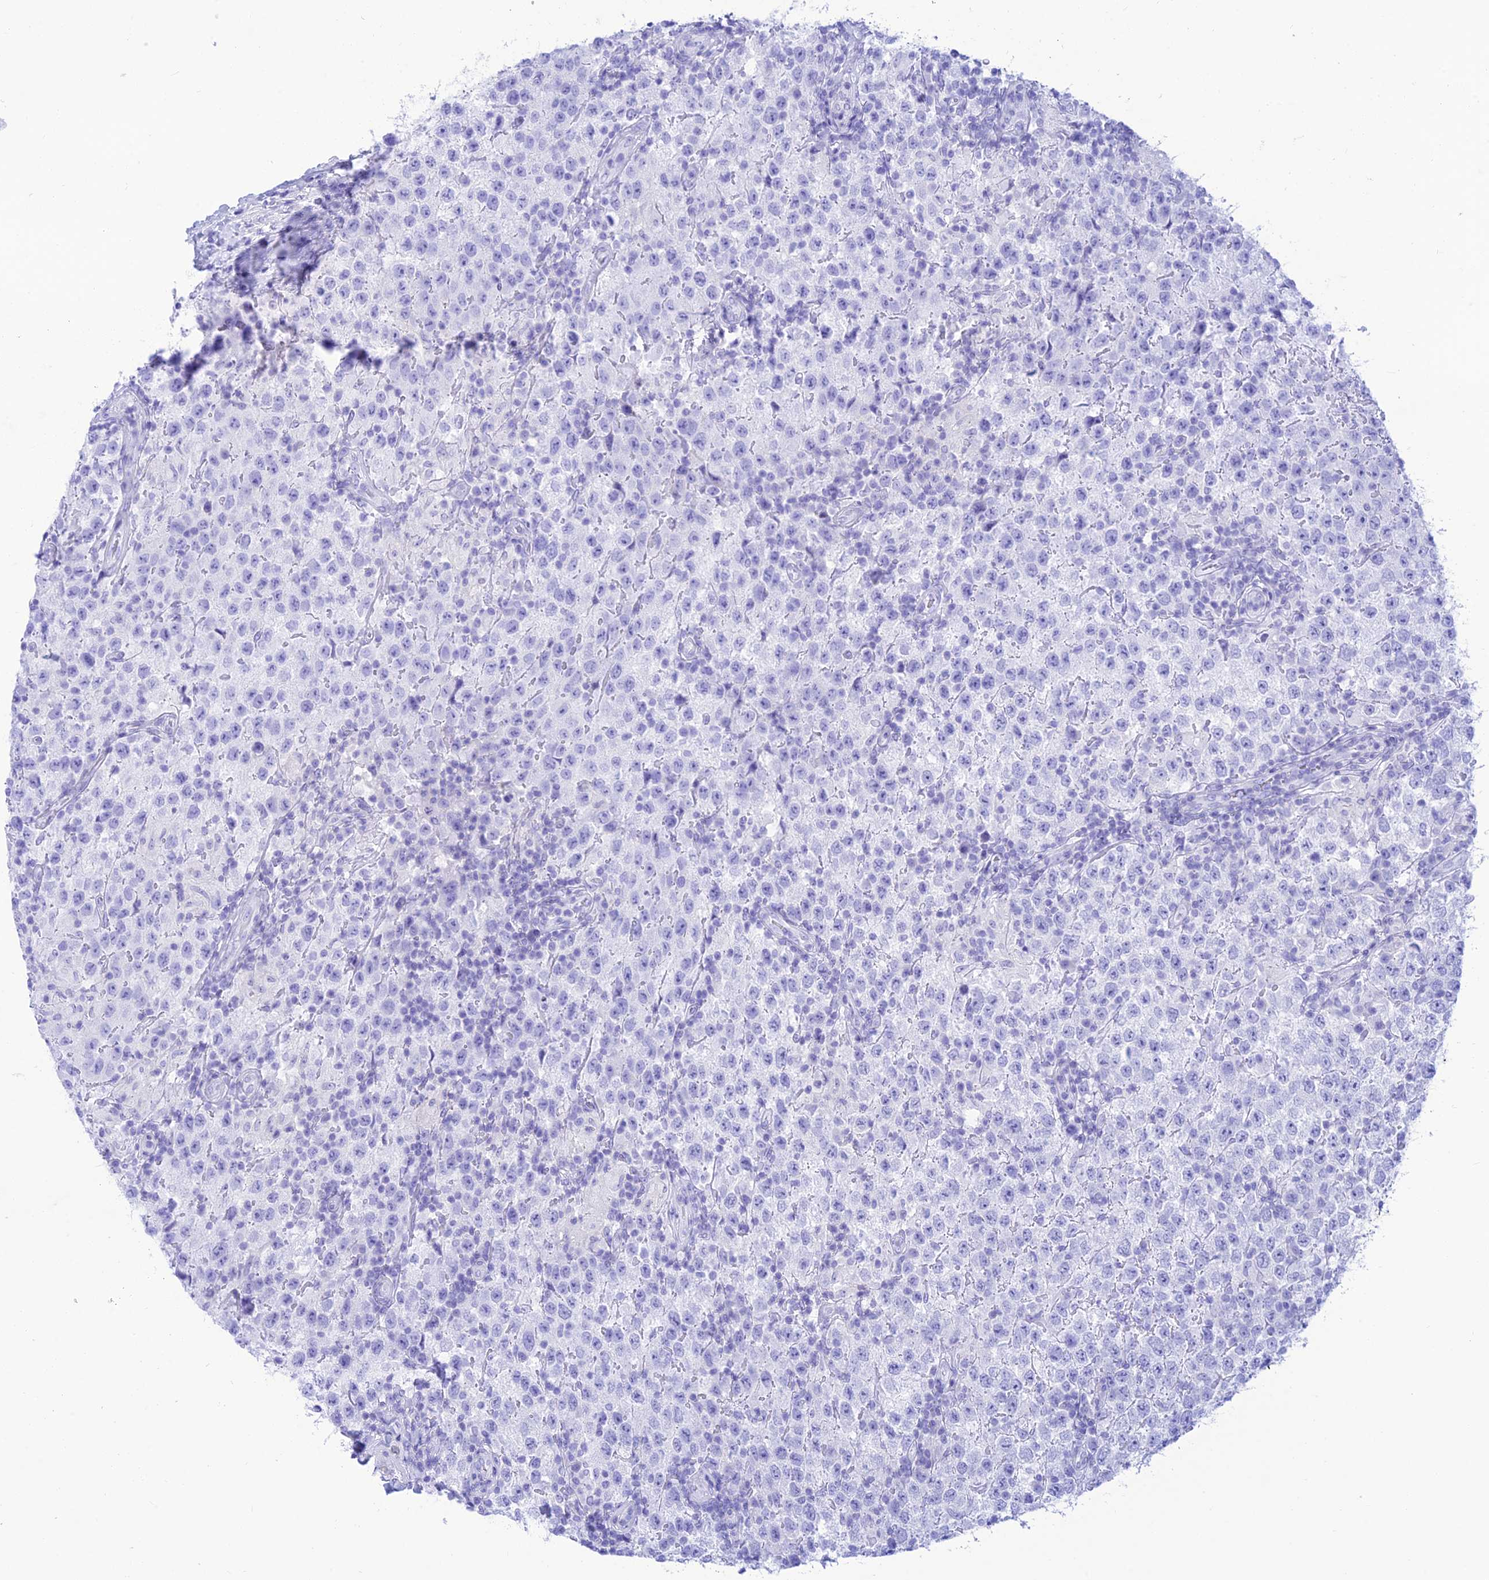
{"staining": {"intensity": "negative", "quantity": "none", "location": "none"}, "tissue": "testis cancer", "cell_type": "Tumor cells", "image_type": "cancer", "snomed": [{"axis": "morphology", "description": "Seminoma, NOS"}, {"axis": "morphology", "description": "Carcinoma, Embryonal, NOS"}, {"axis": "topography", "description": "Testis"}], "caption": "Histopathology image shows no significant protein expression in tumor cells of testis cancer. (Brightfield microscopy of DAB (3,3'-diaminobenzidine) IHC at high magnification).", "gene": "PRNP", "patient": {"sex": "male", "age": 41}}